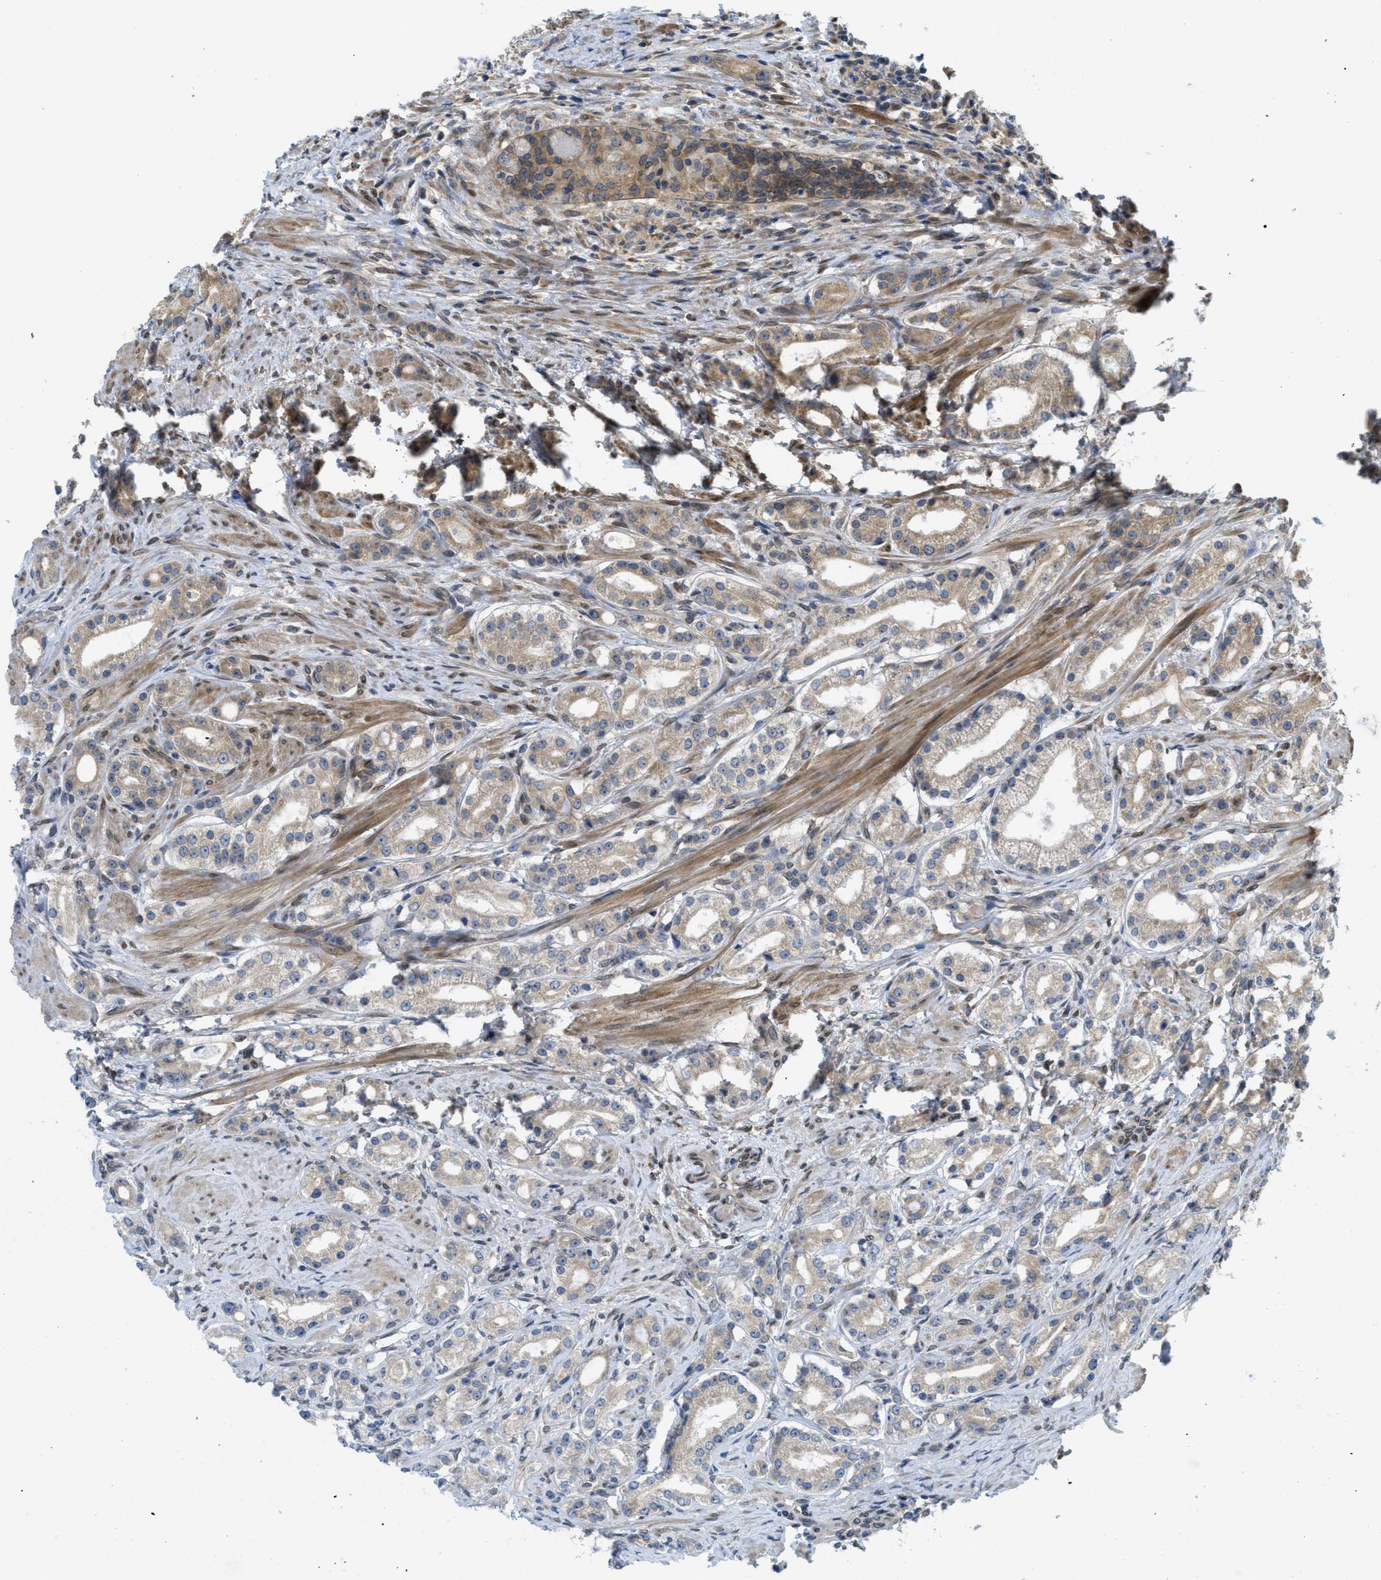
{"staining": {"intensity": "weak", "quantity": "25%-75%", "location": "cytoplasmic/membranous"}, "tissue": "prostate cancer", "cell_type": "Tumor cells", "image_type": "cancer", "snomed": [{"axis": "morphology", "description": "Adenocarcinoma, Low grade"}, {"axis": "topography", "description": "Prostate"}], "caption": "Tumor cells reveal low levels of weak cytoplasmic/membranous staining in approximately 25%-75% of cells in human adenocarcinoma (low-grade) (prostate).", "gene": "EIF2AK3", "patient": {"sex": "male", "age": 63}}